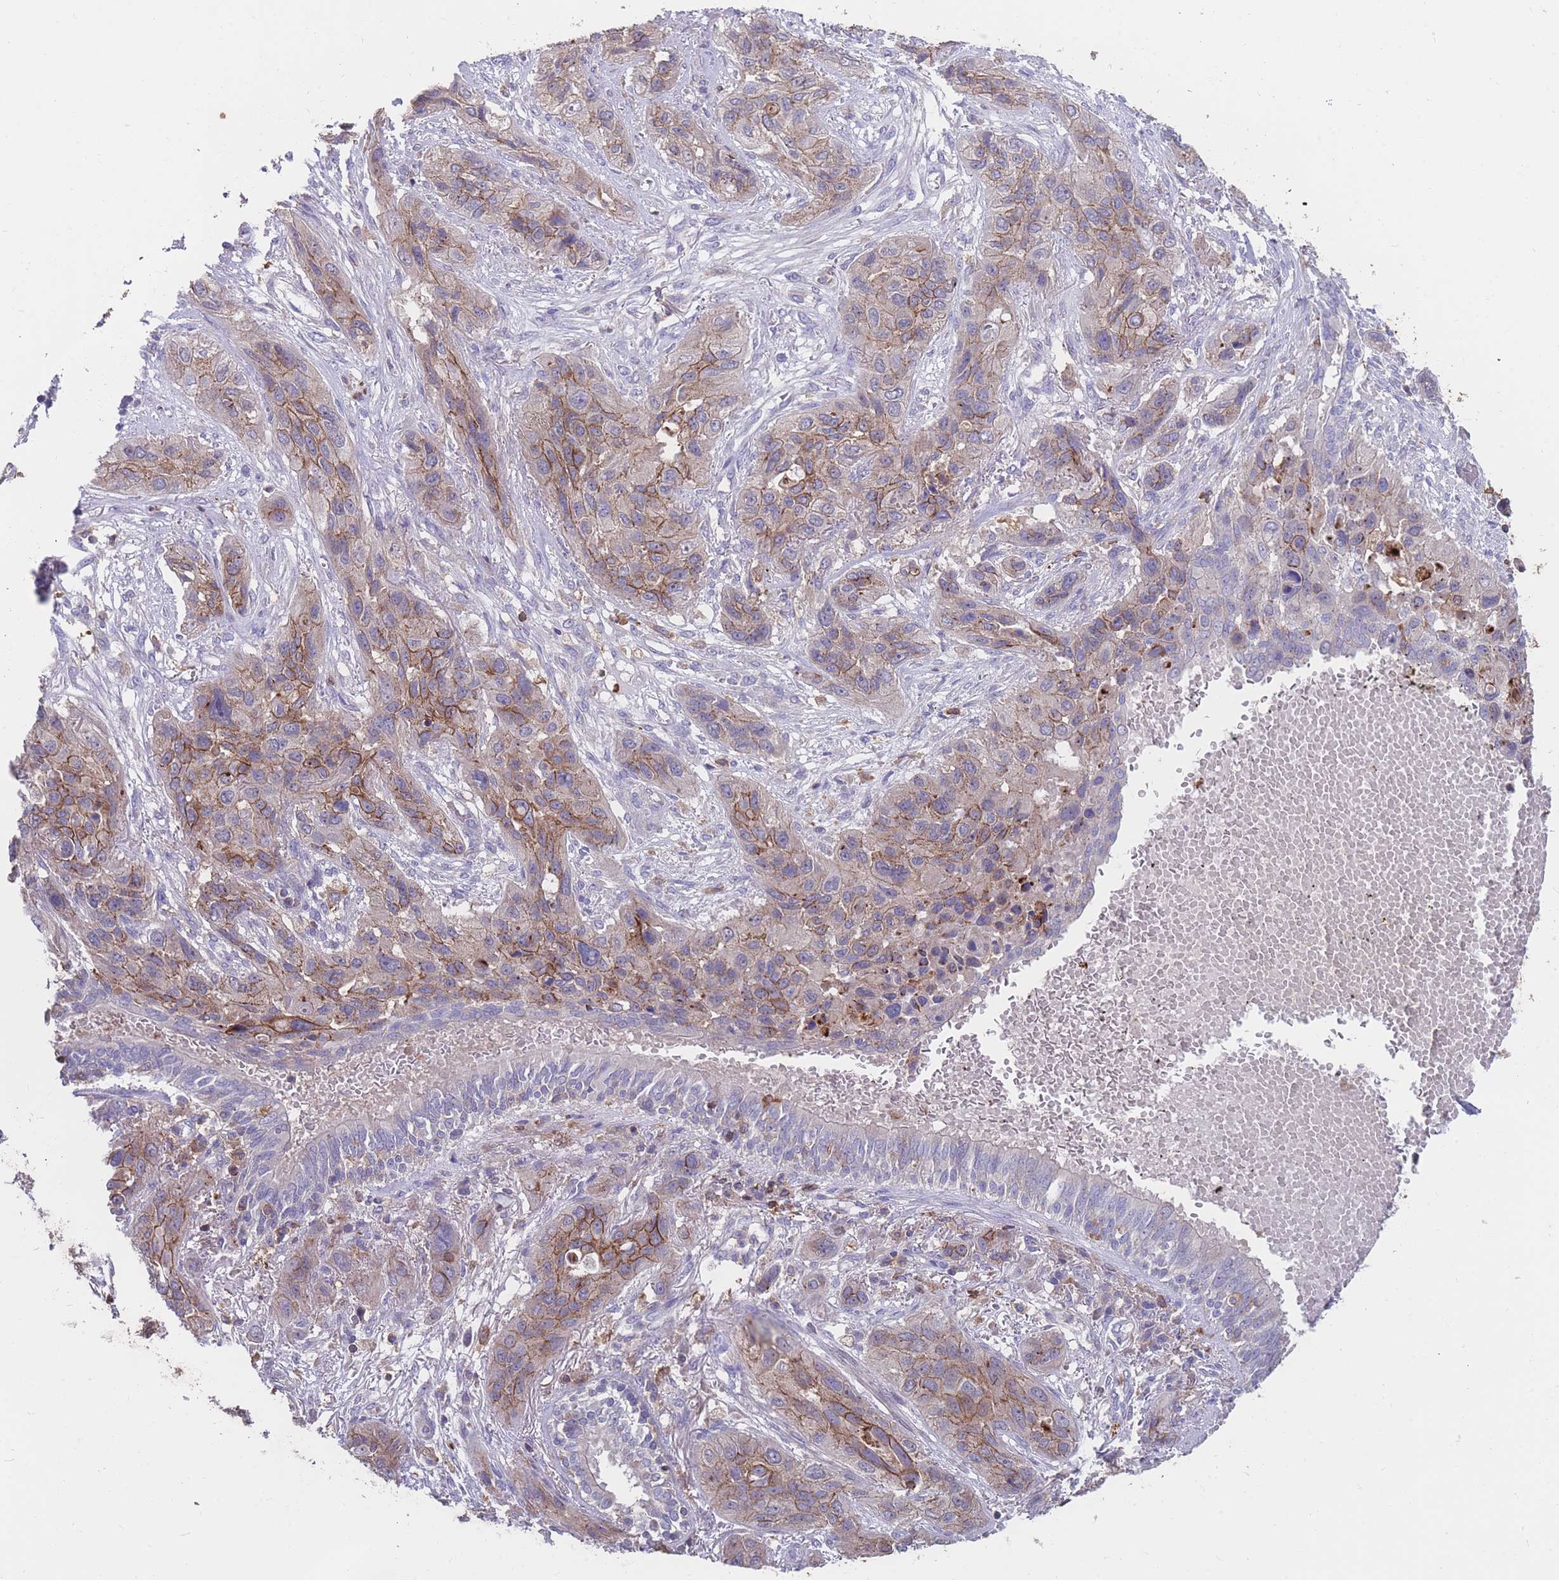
{"staining": {"intensity": "moderate", "quantity": "25%-75%", "location": "cytoplasmic/membranous"}, "tissue": "lung cancer", "cell_type": "Tumor cells", "image_type": "cancer", "snomed": [{"axis": "morphology", "description": "Squamous cell carcinoma, NOS"}, {"axis": "topography", "description": "Lung"}], "caption": "An immunohistochemistry (IHC) micrograph of tumor tissue is shown. Protein staining in brown shows moderate cytoplasmic/membranous positivity in squamous cell carcinoma (lung) within tumor cells.", "gene": "CD33", "patient": {"sex": "female", "age": 70}}